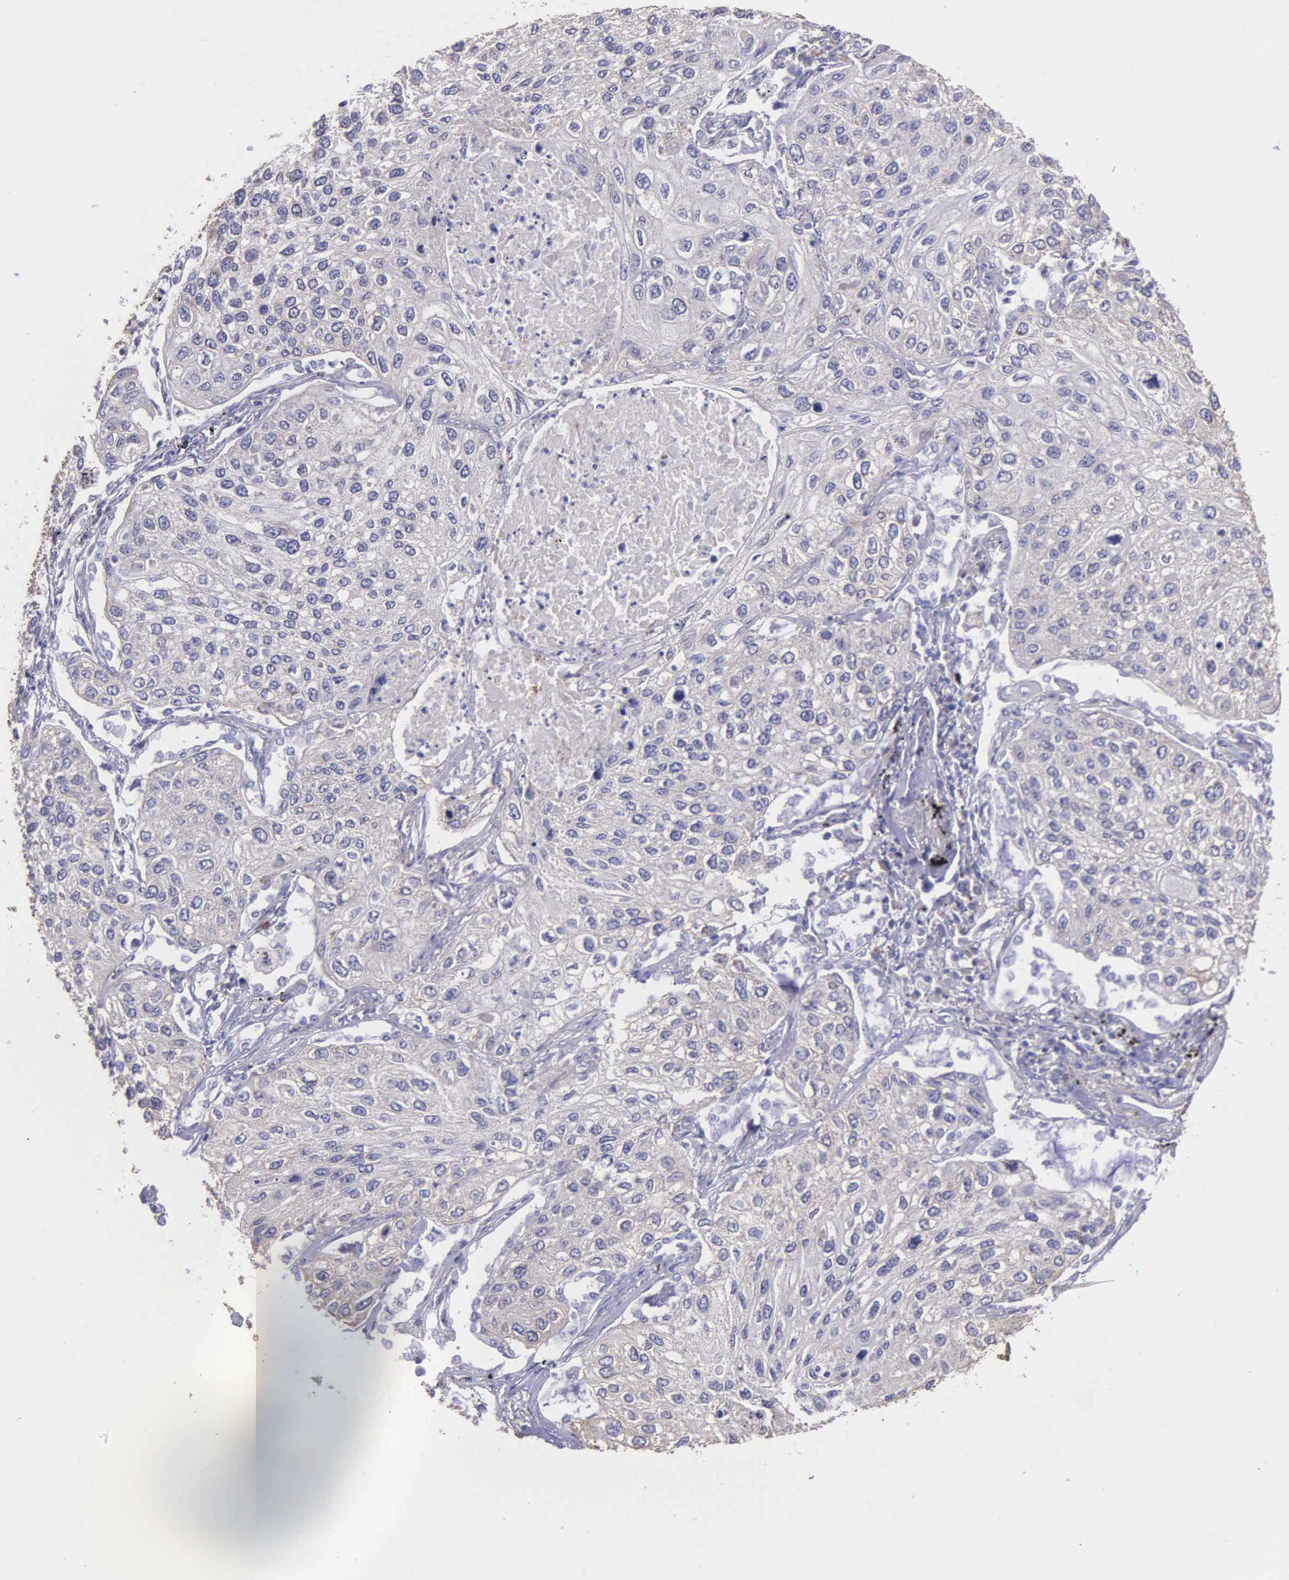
{"staining": {"intensity": "negative", "quantity": "none", "location": "none"}, "tissue": "lung cancer", "cell_type": "Tumor cells", "image_type": "cancer", "snomed": [{"axis": "morphology", "description": "Squamous cell carcinoma, NOS"}, {"axis": "topography", "description": "Lung"}], "caption": "IHC histopathology image of human squamous cell carcinoma (lung) stained for a protein (brown), which shows no expression in tumor cells.", "gene": "ZC3H12B", "patient": {"sex": "male", "age": 75}}